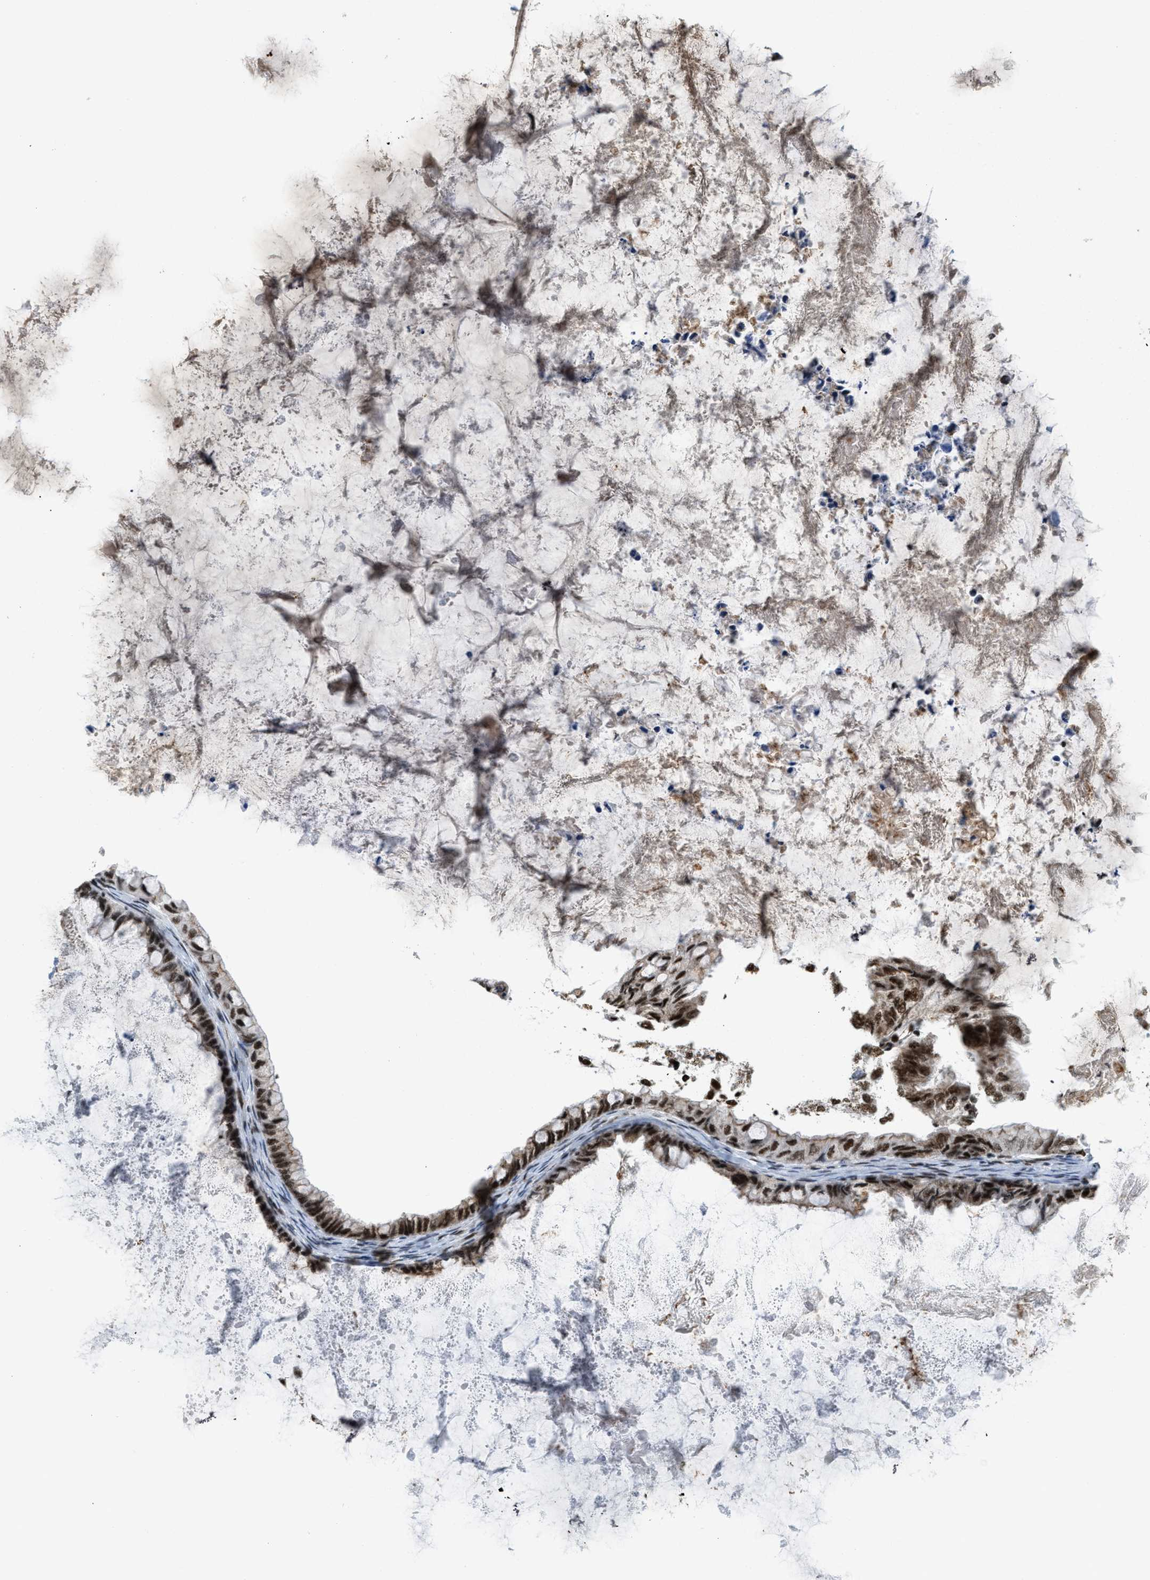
{"staining": {"intensity": "strong", "quantity": ">75%", "location": "cytoplasmic/membranous,nuclear"}, "tissue": "ovarian cancer", "cell_type": "Tumor cells", "image_type": "cancer", "snomed": [{"axis": "morphology", "description": "Cystadenocarcinoma, mucinous, NOS"}, {"axis": "topography", "description": "Ovary"}], "caption": "Strong cytoplasmic/membranous and nuclear protein expression is identified in approximately >75% of tumor cells in ovarian mucinous cystadenocarcinoma.", "gene": "GABPB1", "patient": {"sex": "female", "age": 80}}